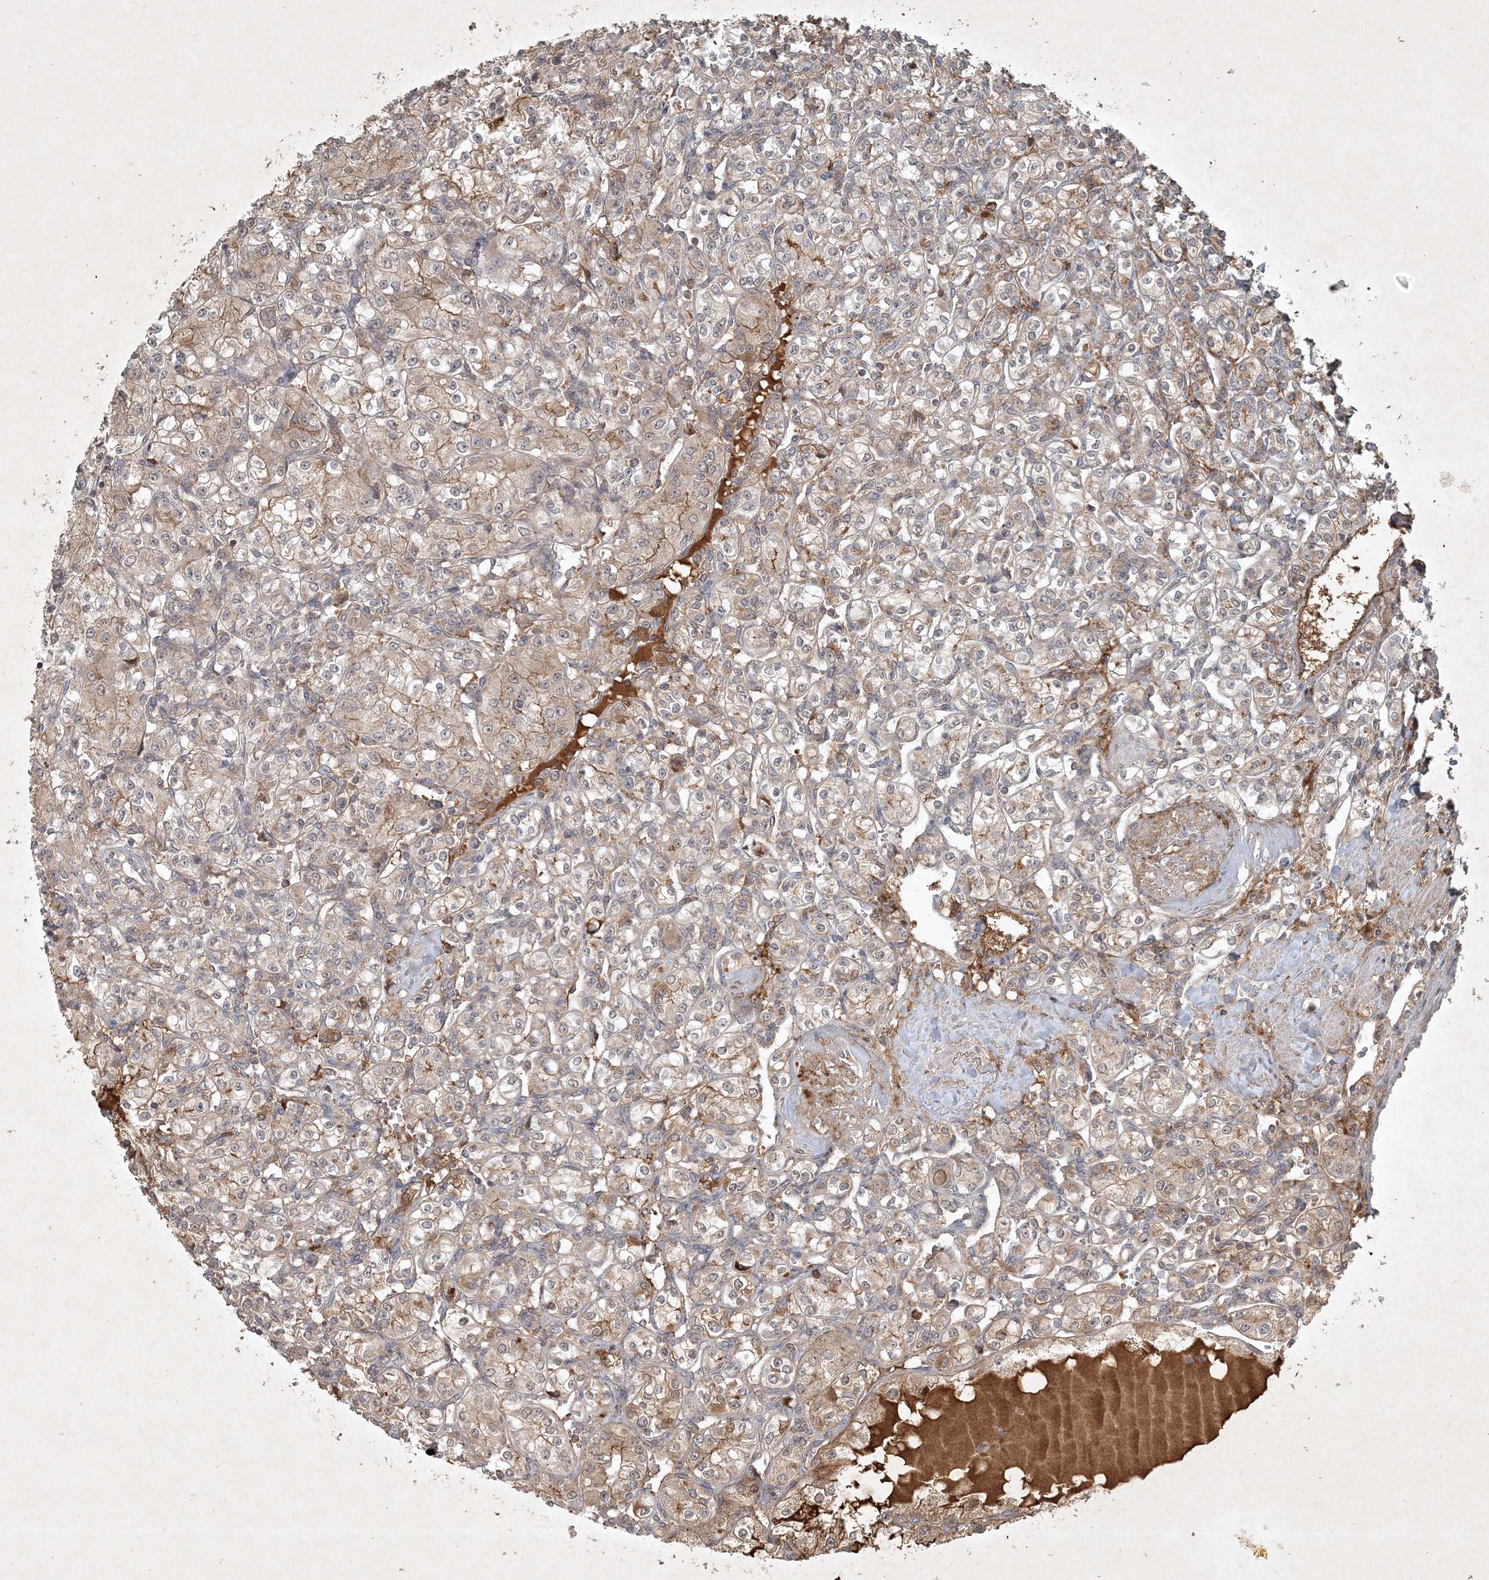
{"staining": {"intensity": "moderate", "quantity": "<25%", "location": "cytoplasmic/membranous"}, "tissue": "renal cancer", "cell_type": "Tumor cells", "image_type": "cancer", "snomed": [{"axis": "morphology", "description": "Adenocarcinoma, NOS"}, {"axis": "topography", "description": "Kidney"}], "caption": "An immunohistochemistry image of tumor tissue is shown. Protein staining in brown shows moderate cytoplasmic/membranous positivity in renal cancer (adenocarcinoma) within tumor cells. Immunohistochemistry stains the protein of interest in brown and the nuclei are stained blue.", "gene": "TNFAIP6", "patient": {"sex": "male", "age": 77}}